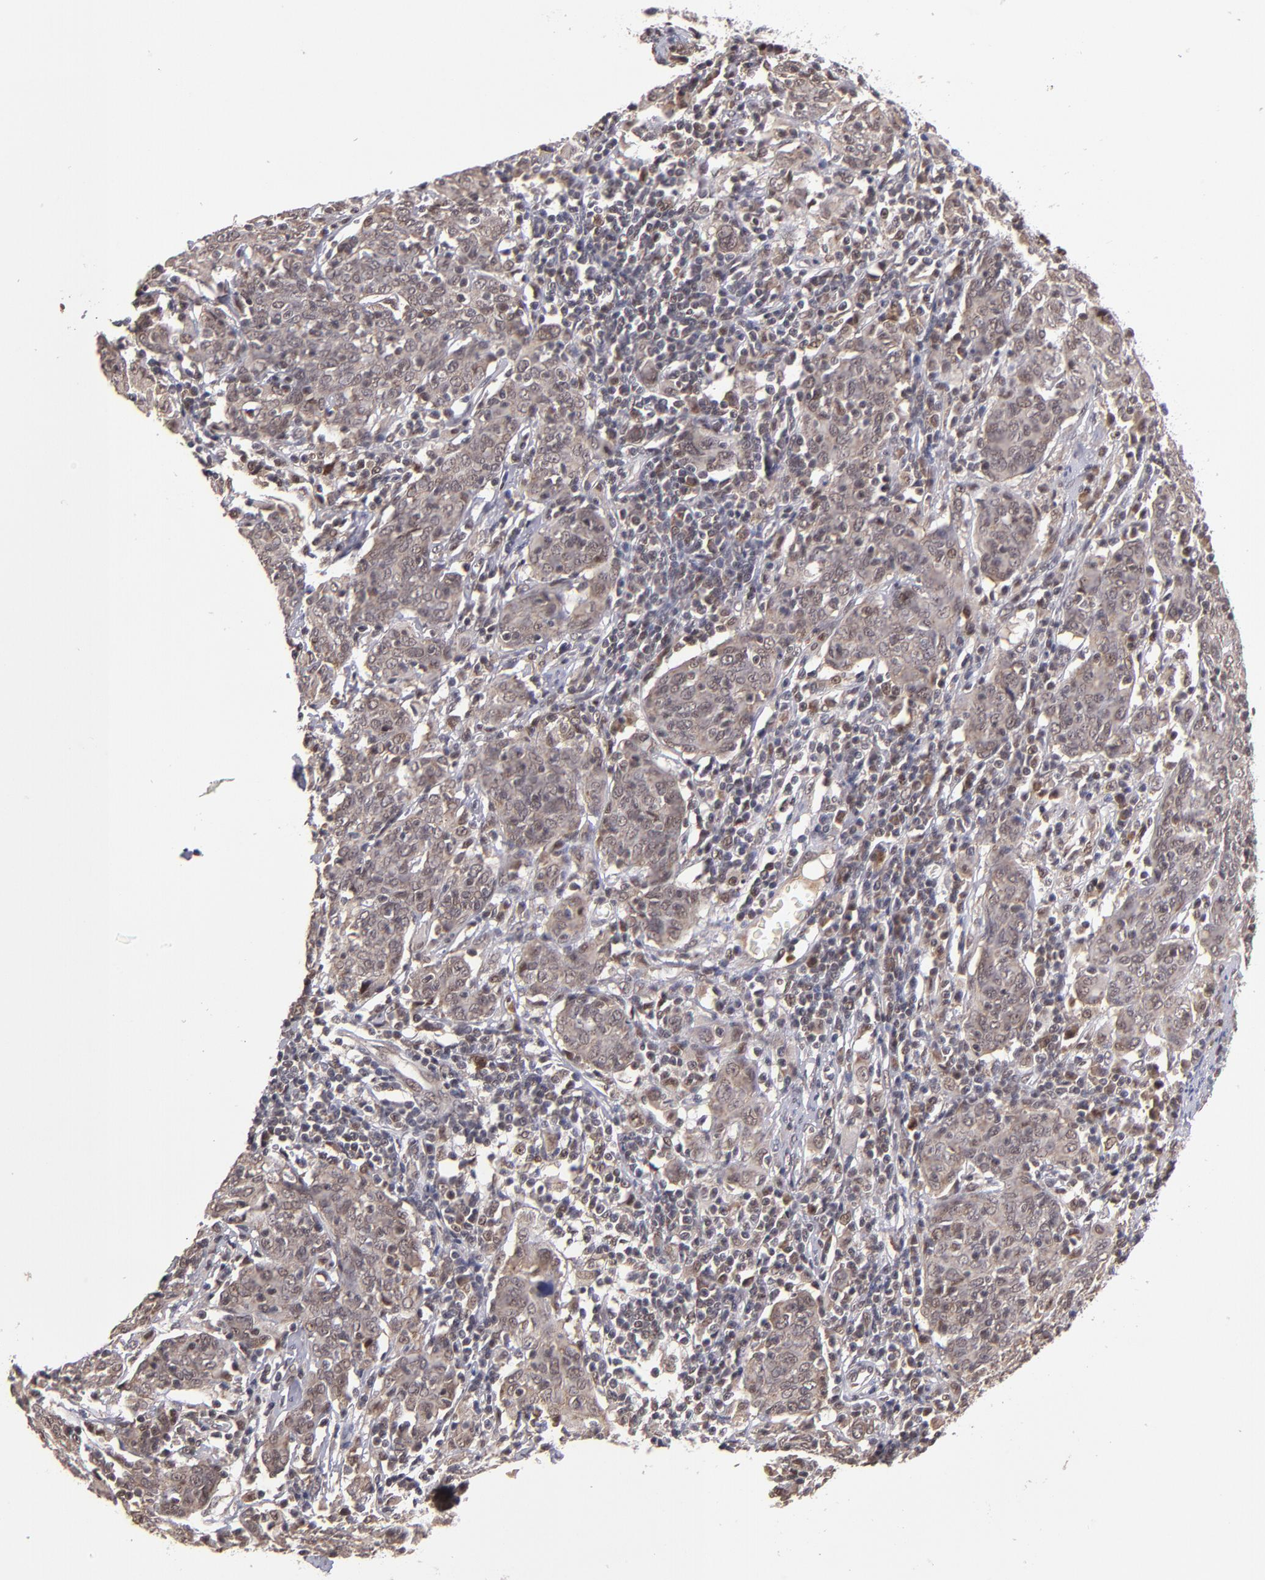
{"staining": {"intensity": "moderate", "quantity": ">75%", "location": "cytoplasmic/membranous,nuclear"}, "tissue": "cervical cancer", "cell_type": "Tumor cells", "image_type": "cancer", "snomed": [{"axis": "morphology", "description": "Normal tissue, NOS"}, {"axis": "morphology", "description": "Squamous cell carcinoma, NOS"}, {"axis": "topography", "description": "Cervix"}], "caption": "A micrograph of human squamous cell carcinoma (cervical) stained for a protein shows moderate cytoplasmic/membranous and nuclear brown staining in tumor cells.", "gene": "EP300", "patient": {"sex": "female", "age": 67}}